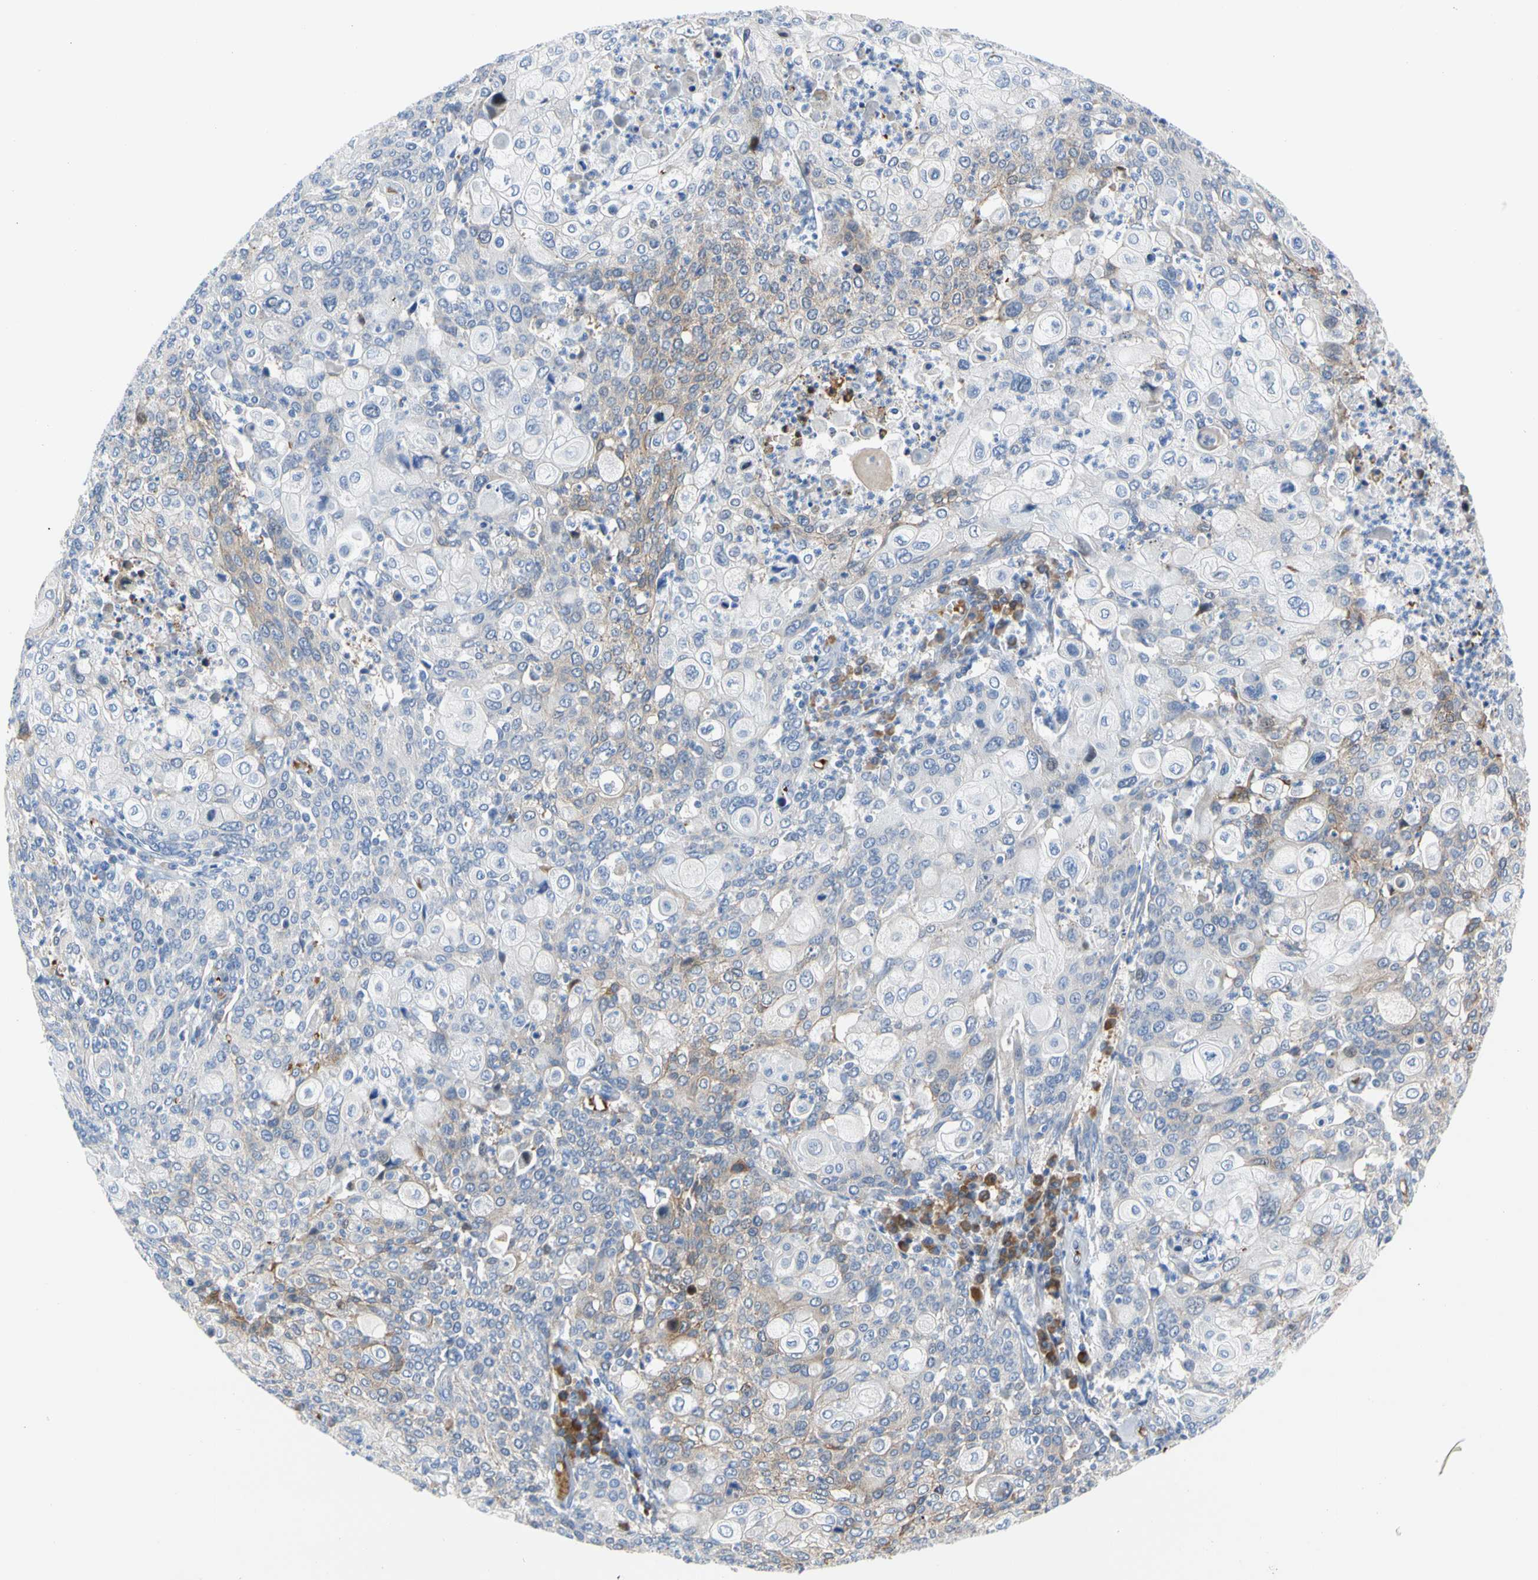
{"staining": {"intensity": "weak", "quantity": "25%-75%", "location": "cytoplasmic/membranous"}, "tissue": "cervical cancer", "cell_type": "Tumor cells", "image_type": "cancer", "snomed": [{"axis": "morphology", "description": "Squamous cell carcinoma, NOS"}, {"axis": "topography", "description": "Cervix"}], "caption": "The micrograph displays immunohistochemical staining of cervical squamous cell carcinoma. There is weak cytoplasmic/membranous staining is identified in approximately 25%-75% of tumor cells. (DAB (3,3'-diaminobenzidine) IHC, brown staining for protein, blue staining for nuclei).", "gene": "HMGCR", "patient": {"sex": "female", "age": 40}}